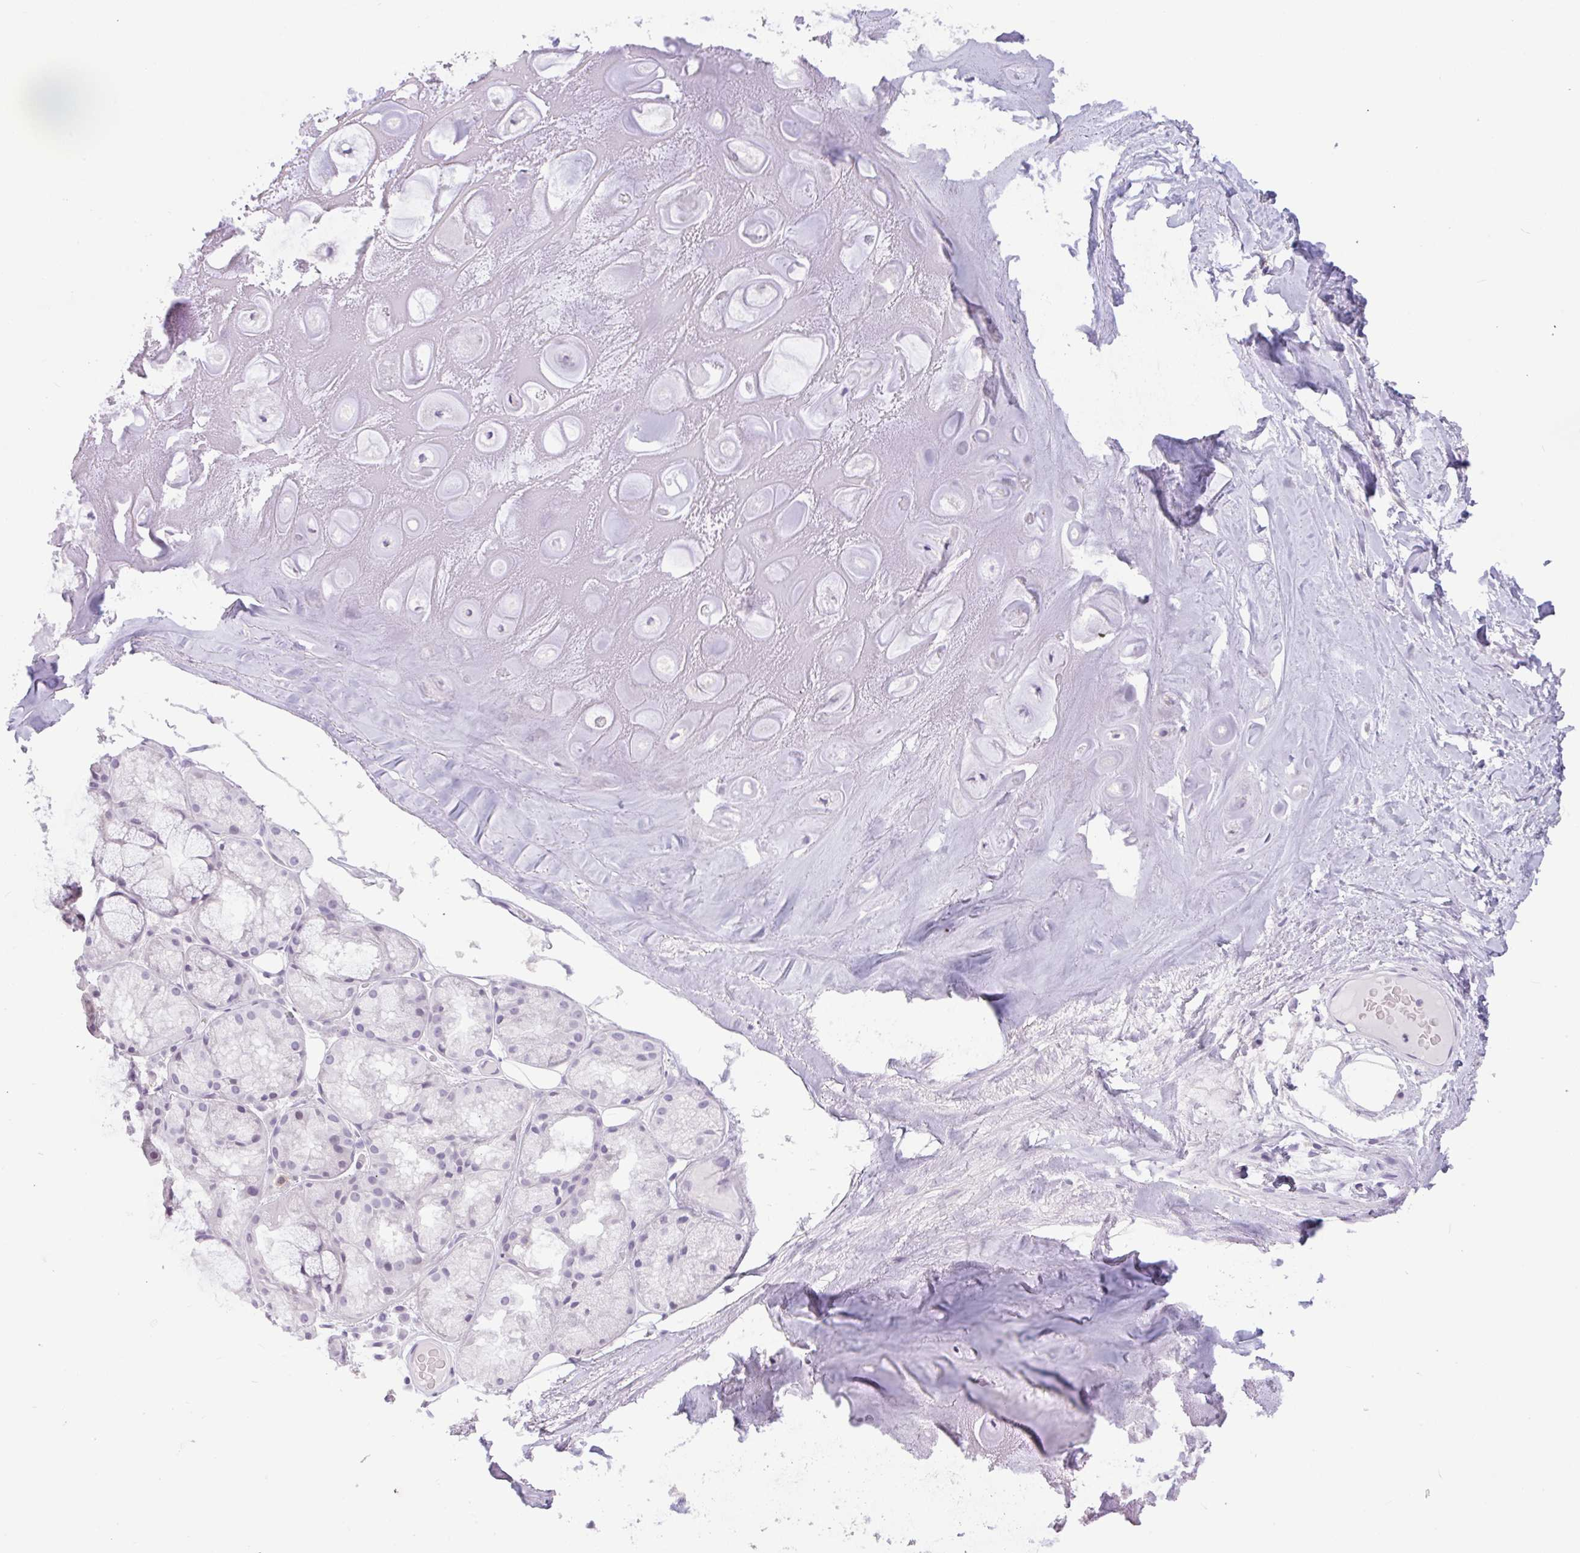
{"staining": {"intensity": "negative", "quantity": "none", "location": "none"}, "tissue": "adipose tissue", "cell_type": "Adipocytes", "image_type": "normal", "snomed": [{"axis": "morphology", "description": "Normal tissue, NOS"}, {"axis": "topography", "description": "Lymph node"}, {"axis": "topography", "description": "Cartilage tissue"}, {"axis": "topography", "description": "Nasopharynx"}], "caption": "This is a micrograph of IHC staining of normal adipose tissue, which shows no positivity in adipocytes. (Brightfield microscopy of DAB immunohistochemistry at high magnification).", "gene": "CTSE", "patient": {"sex": "male", "age": 63}}